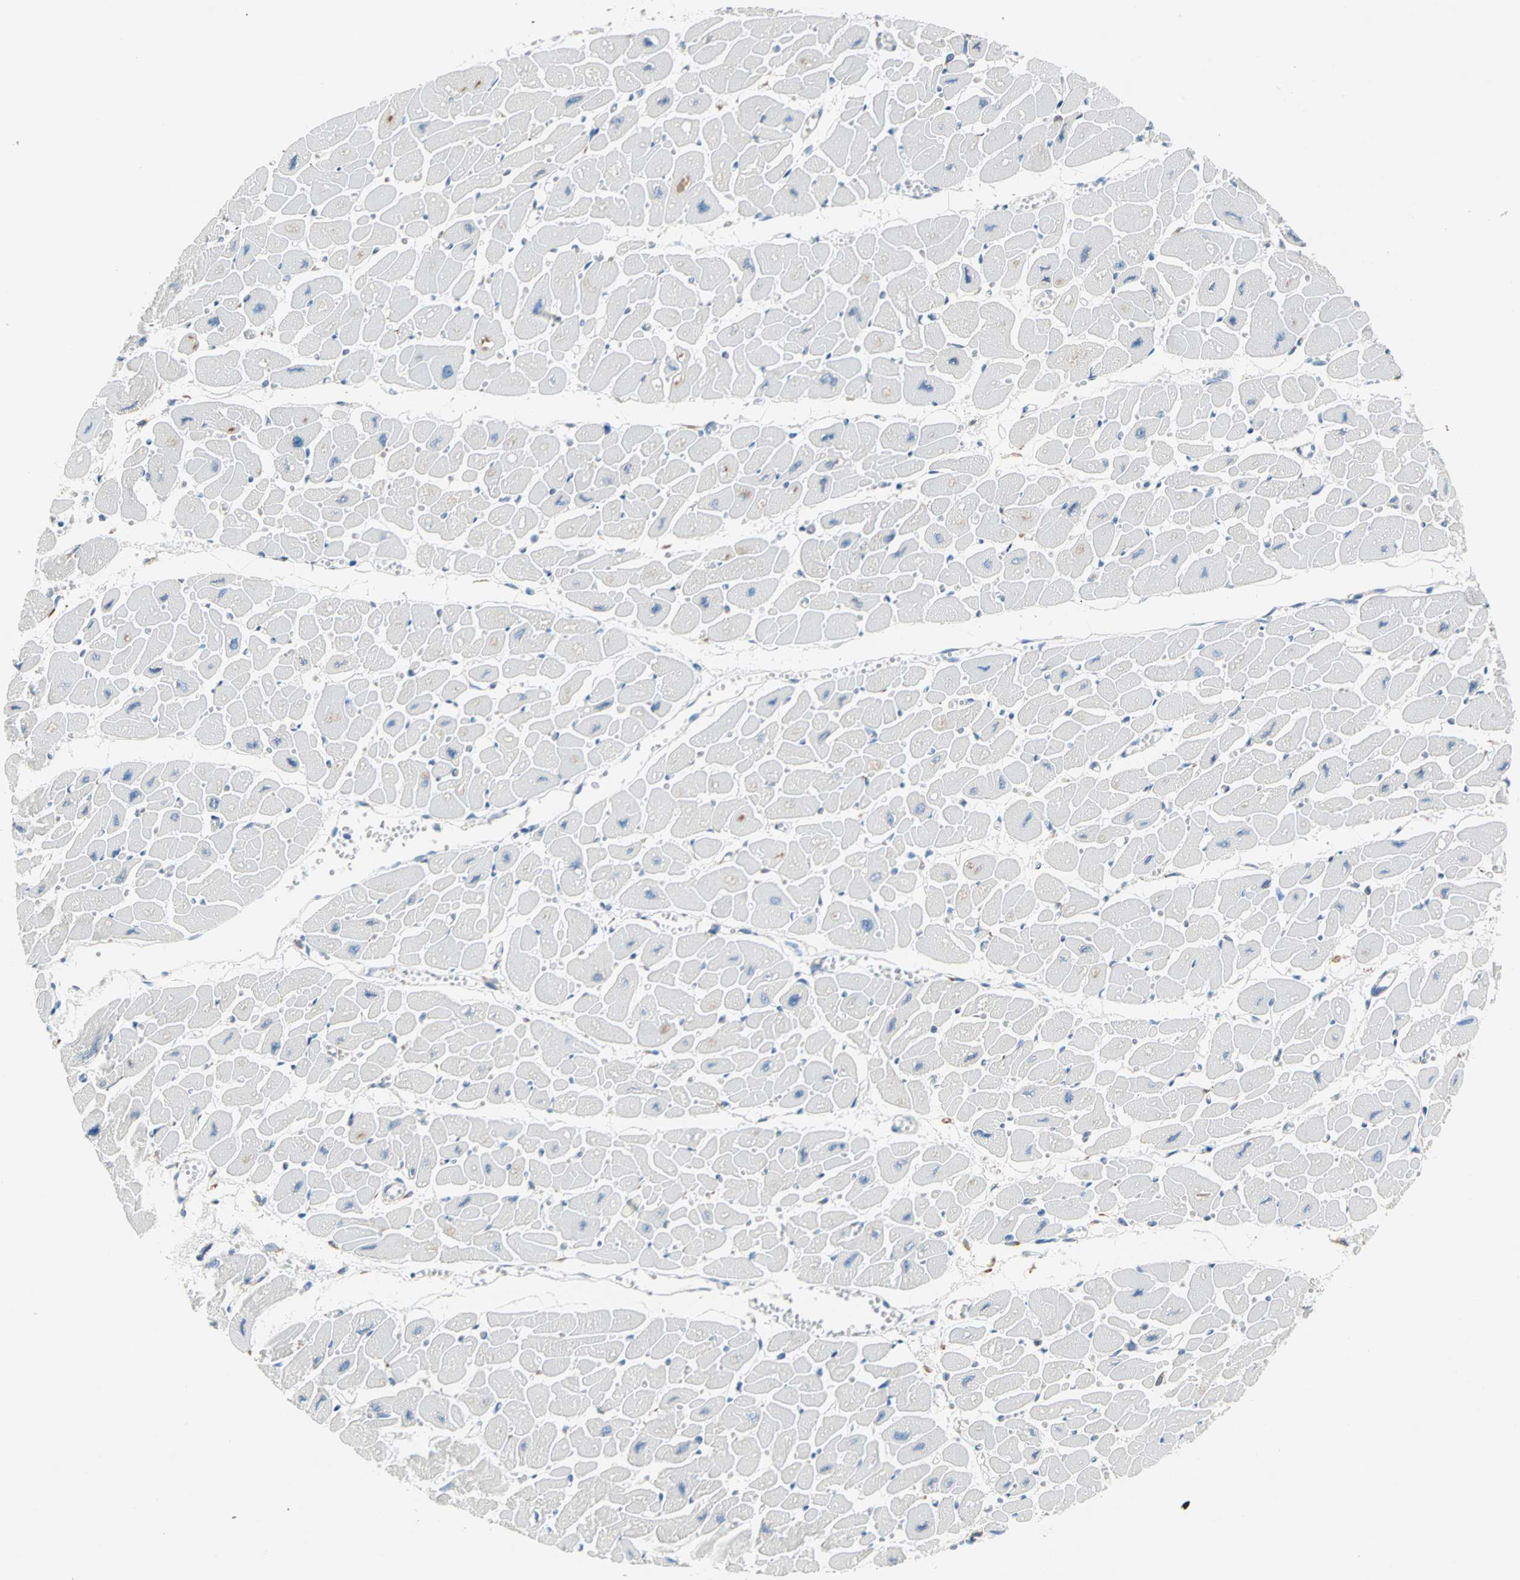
{"staining": {"intensity": "negative", "quantity": "none", "location": "none"}, "tissue": "heart muscle", "cell_type": "Cardiomyocytes", "image_type": "normal", "snomed": [{"axis": "morphology", "description": "Normal tissue, NOS"}, {"axis": "topography", "description": "Heart"}], "caption": "The immunohistochemistry histopathology image has no significant expression in cardiomyocytes of heart muscle. Brightfield microscopy of immunohistochemistry (IHC) stained with DAB (3,3'-diaminobenzidine) (brown) and hematoxylin (blue), captured at high magnification.", "gene": "PLCXD1", "patient": {"sex": "female", "age": 54}}